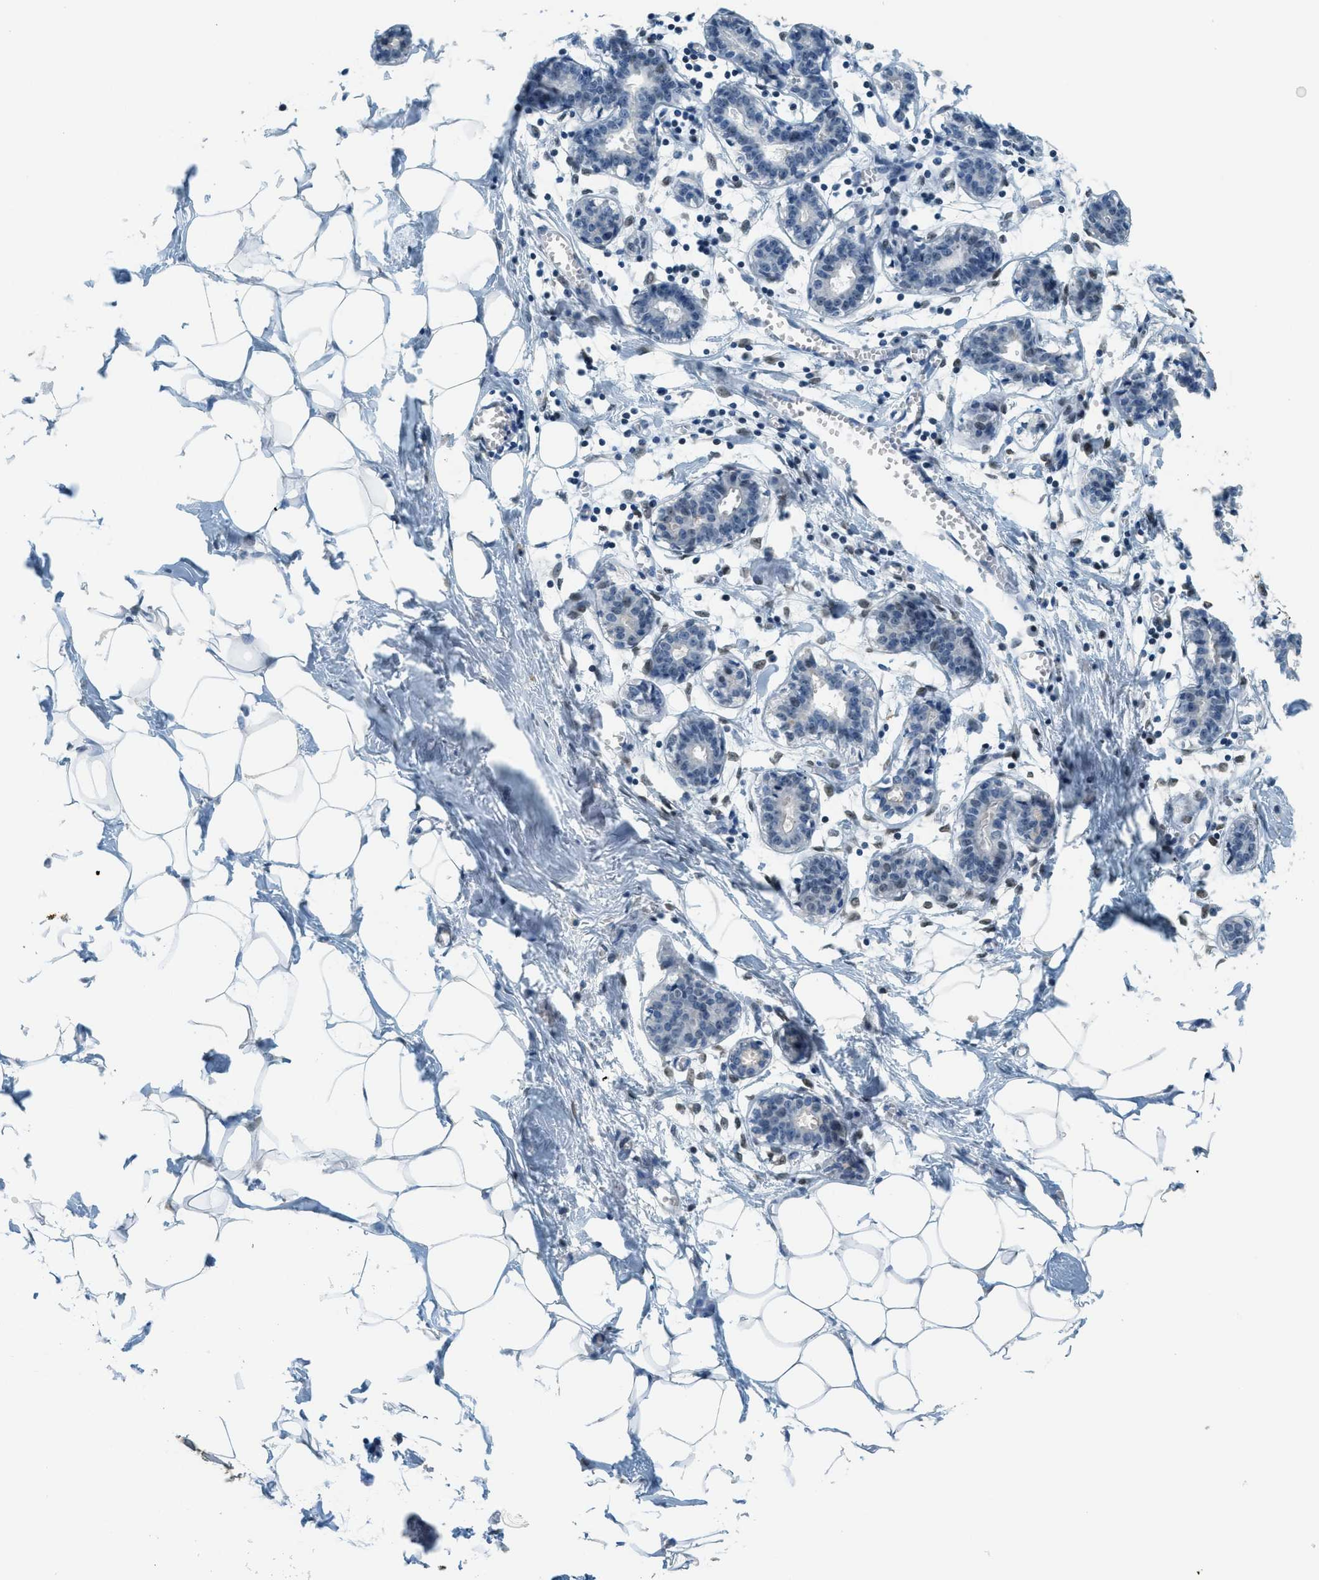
{"staining": {"intensity": "negative", "quantity": "none", "location": "none"}, "tissue": "breast", "cell_type": "Adipocytes", "image_type": "normal", "snomed": [{"axis": "morphology", "description": "Normal tissue, NOS"}, {"axis": "topography", "description": "Breast"}], "caption": "Adipocytes show no significant expression in benign breast. (Brightfield microscopy of DAB immunohistochemistry at high magnification).", "gene": "TCF3", "patient": {"sex": "female", "age": 27}}